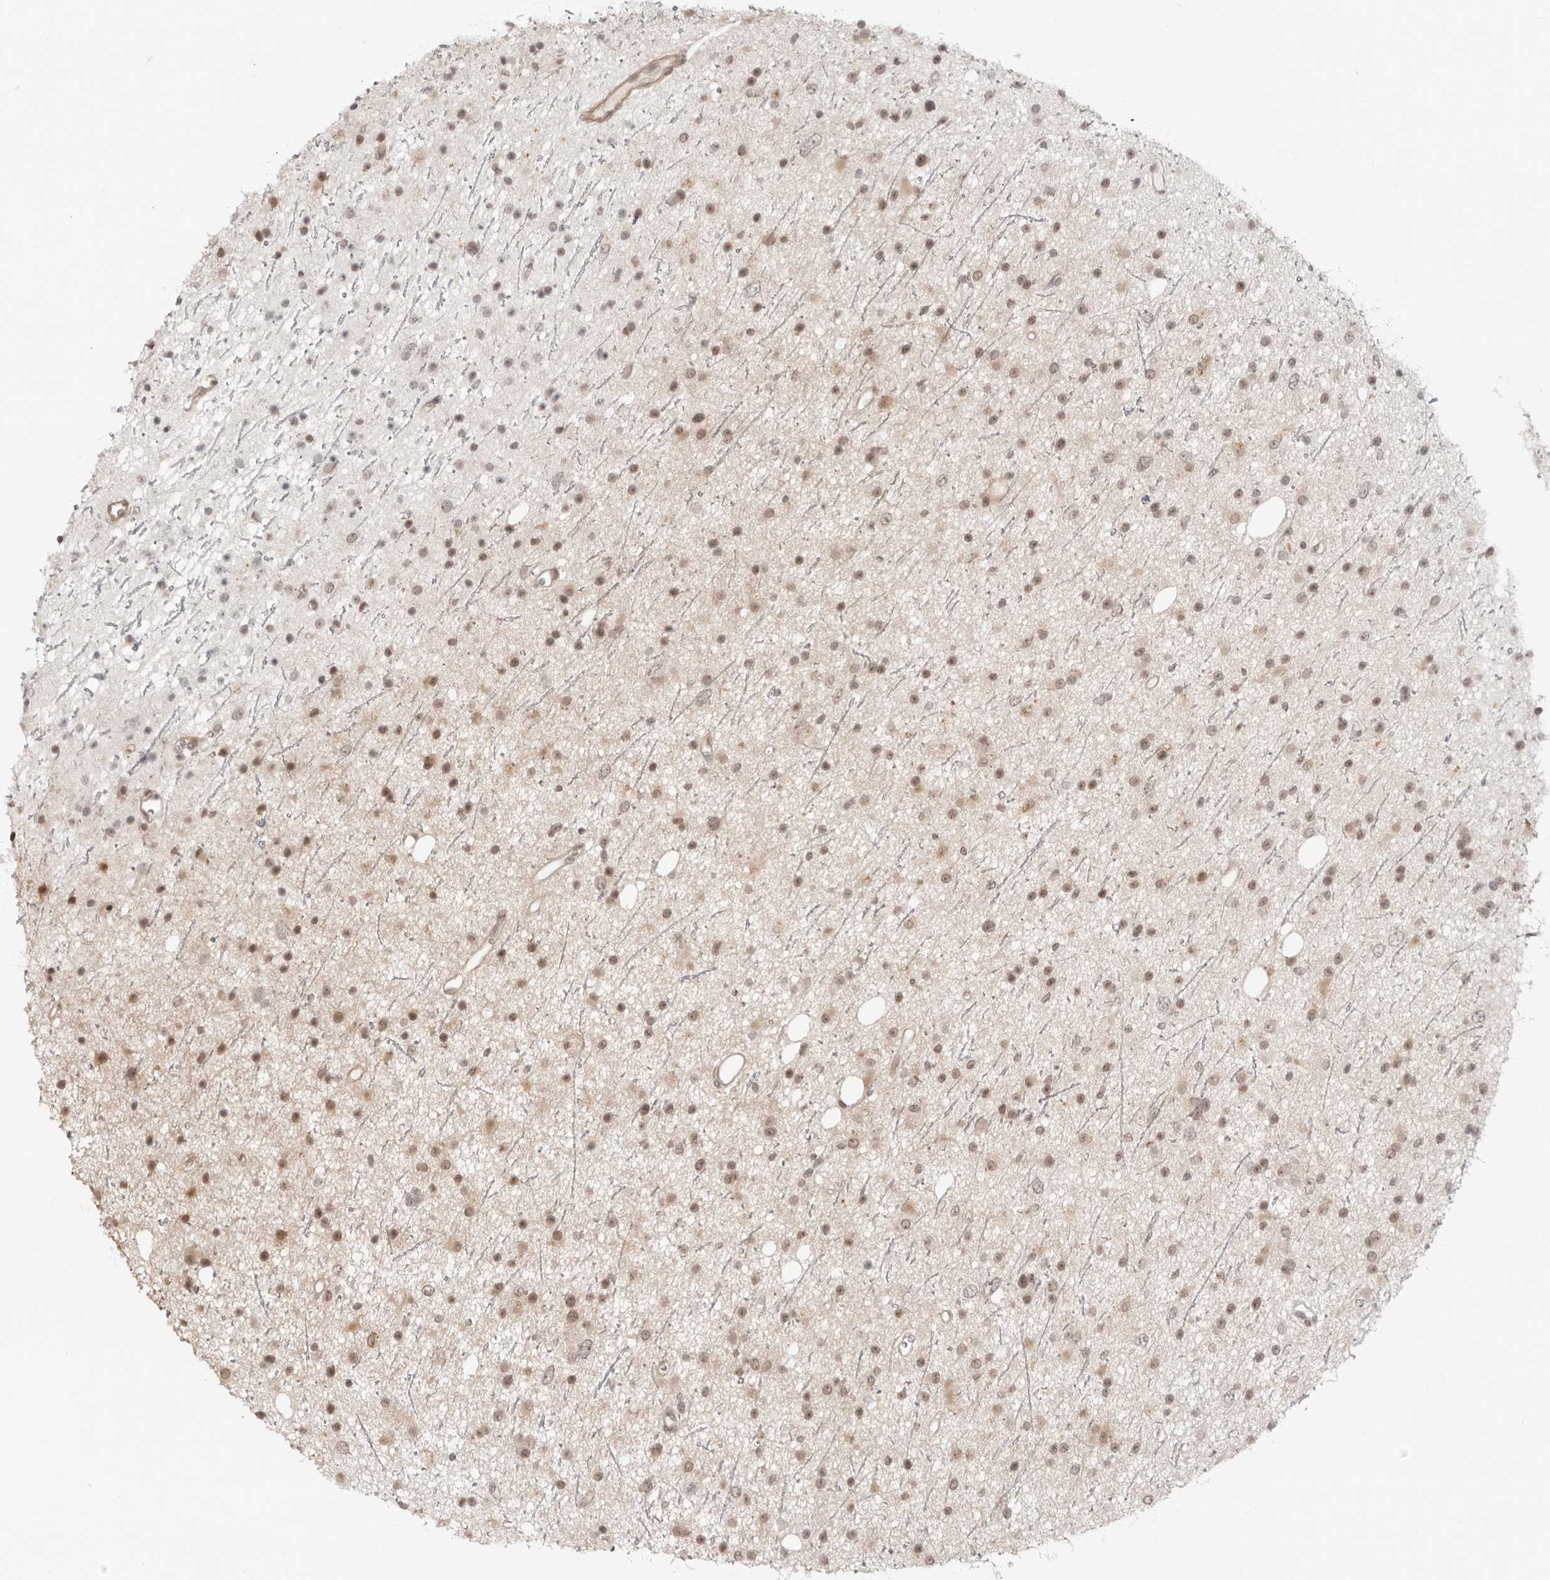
{"staining": {"intensity": "moderate", "quantity": ">75%", "location": "nuclear"}, "tissue": "glioma", "cell_type": "Tumor cells", "image_type": "cancer", "snomed": [{"axis": "morphology", "description": "Glioma, malignant, Low grade"}, {"axis": "topography", "description": "Cerebral cortex"}], "caption": "Tumor cells display medium levels of moderate nuclear staining in about >75% of cells in malignant glioma (low-grade).", "gene": "RNF146", "patient": {"sex": "female", "age": 39}}